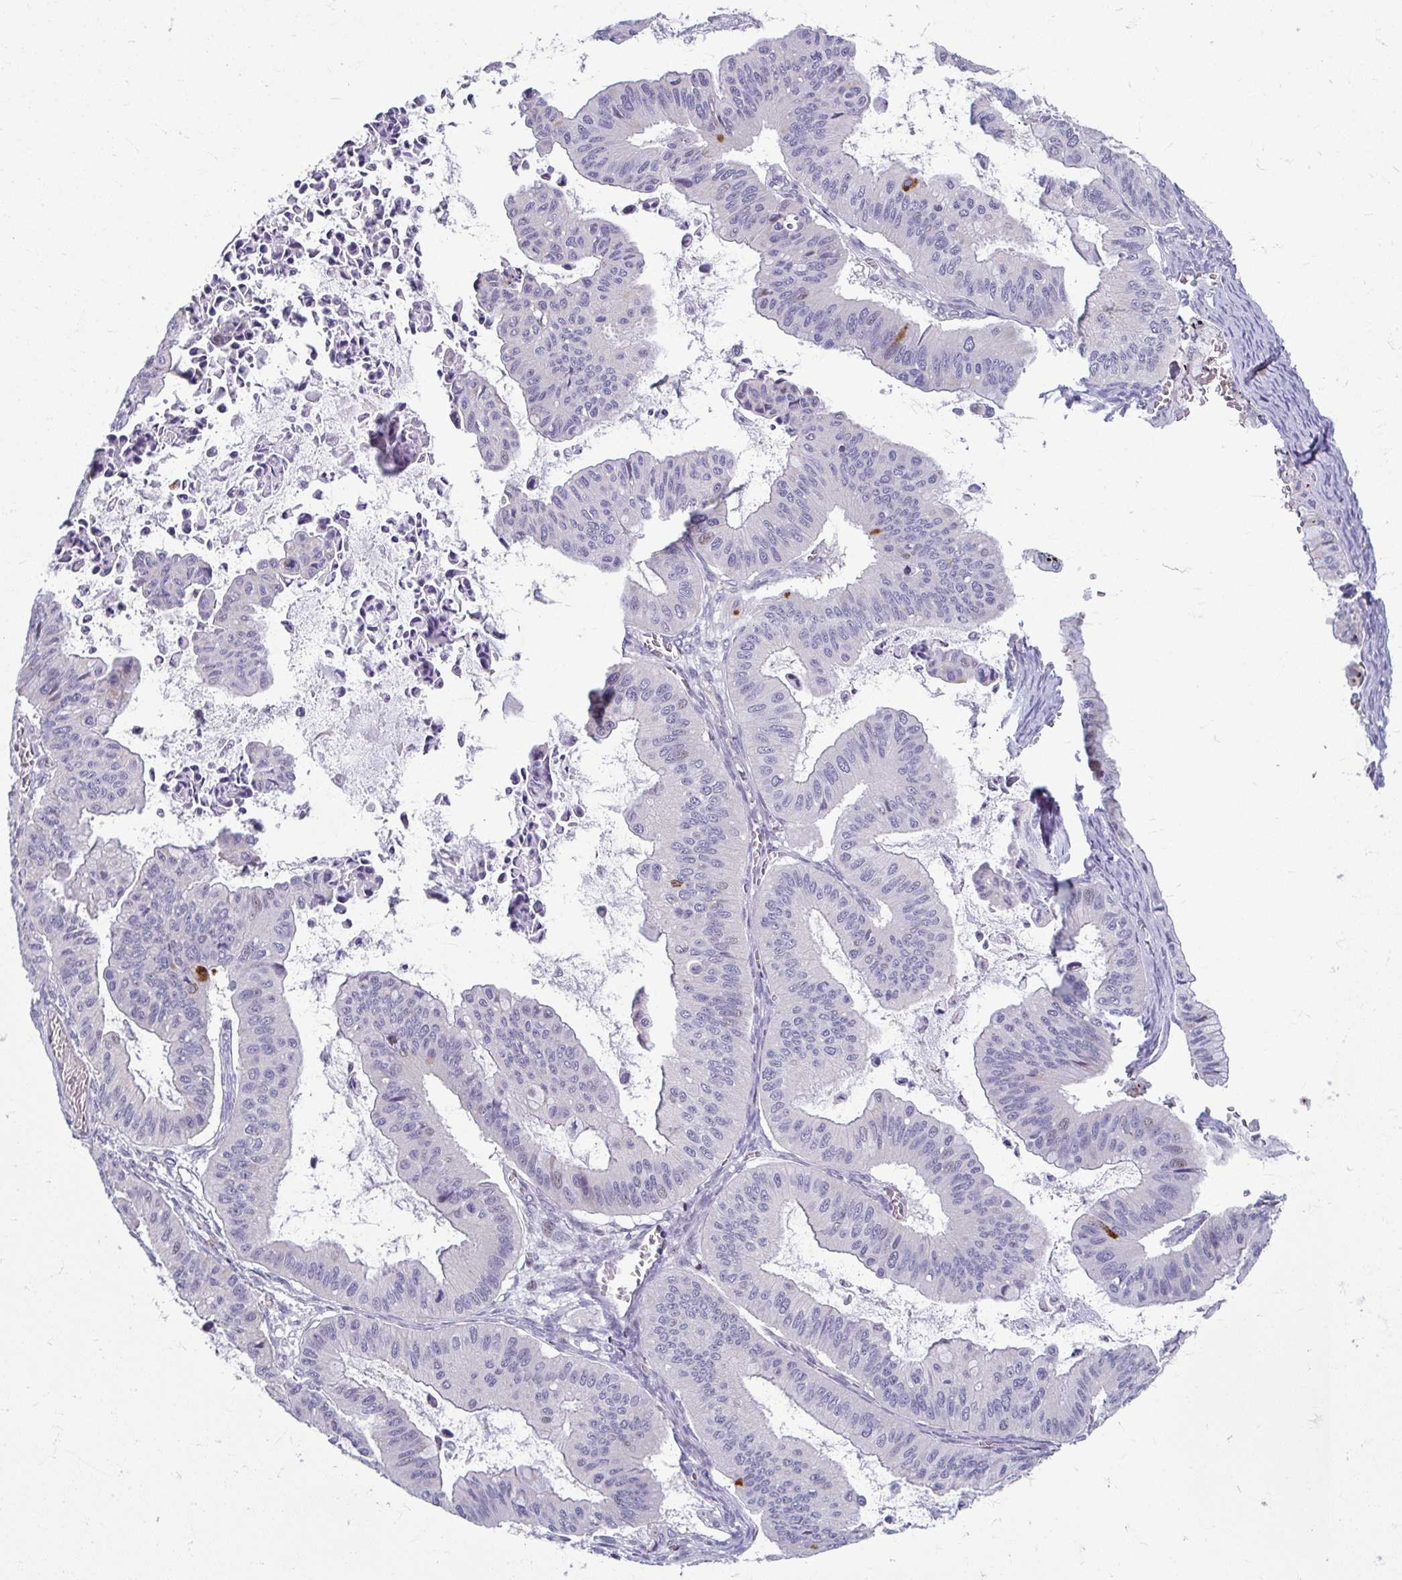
{"staining": {"intensity": "strong", "quantity": "<25%", "location": "cytoplasmic/membranous"}, "tissue": "ovarian cancer", "cell_type": "Tumor cells", "image_type": "cancer", "snomed": [{"axis": "morphology", "description": "Cystadenocarcinoma, mucinous, NOS"}, {"axis": "topography", "description": "Ovary"}], "caption": "Mucinous cystadenocarcinoma (ovarian) stained for a protein exhibits strong cytoplasmic/membranous positivity in tumor cells.", "gene": "ODF1", "patient": {"sex": "female", "age": 72}}